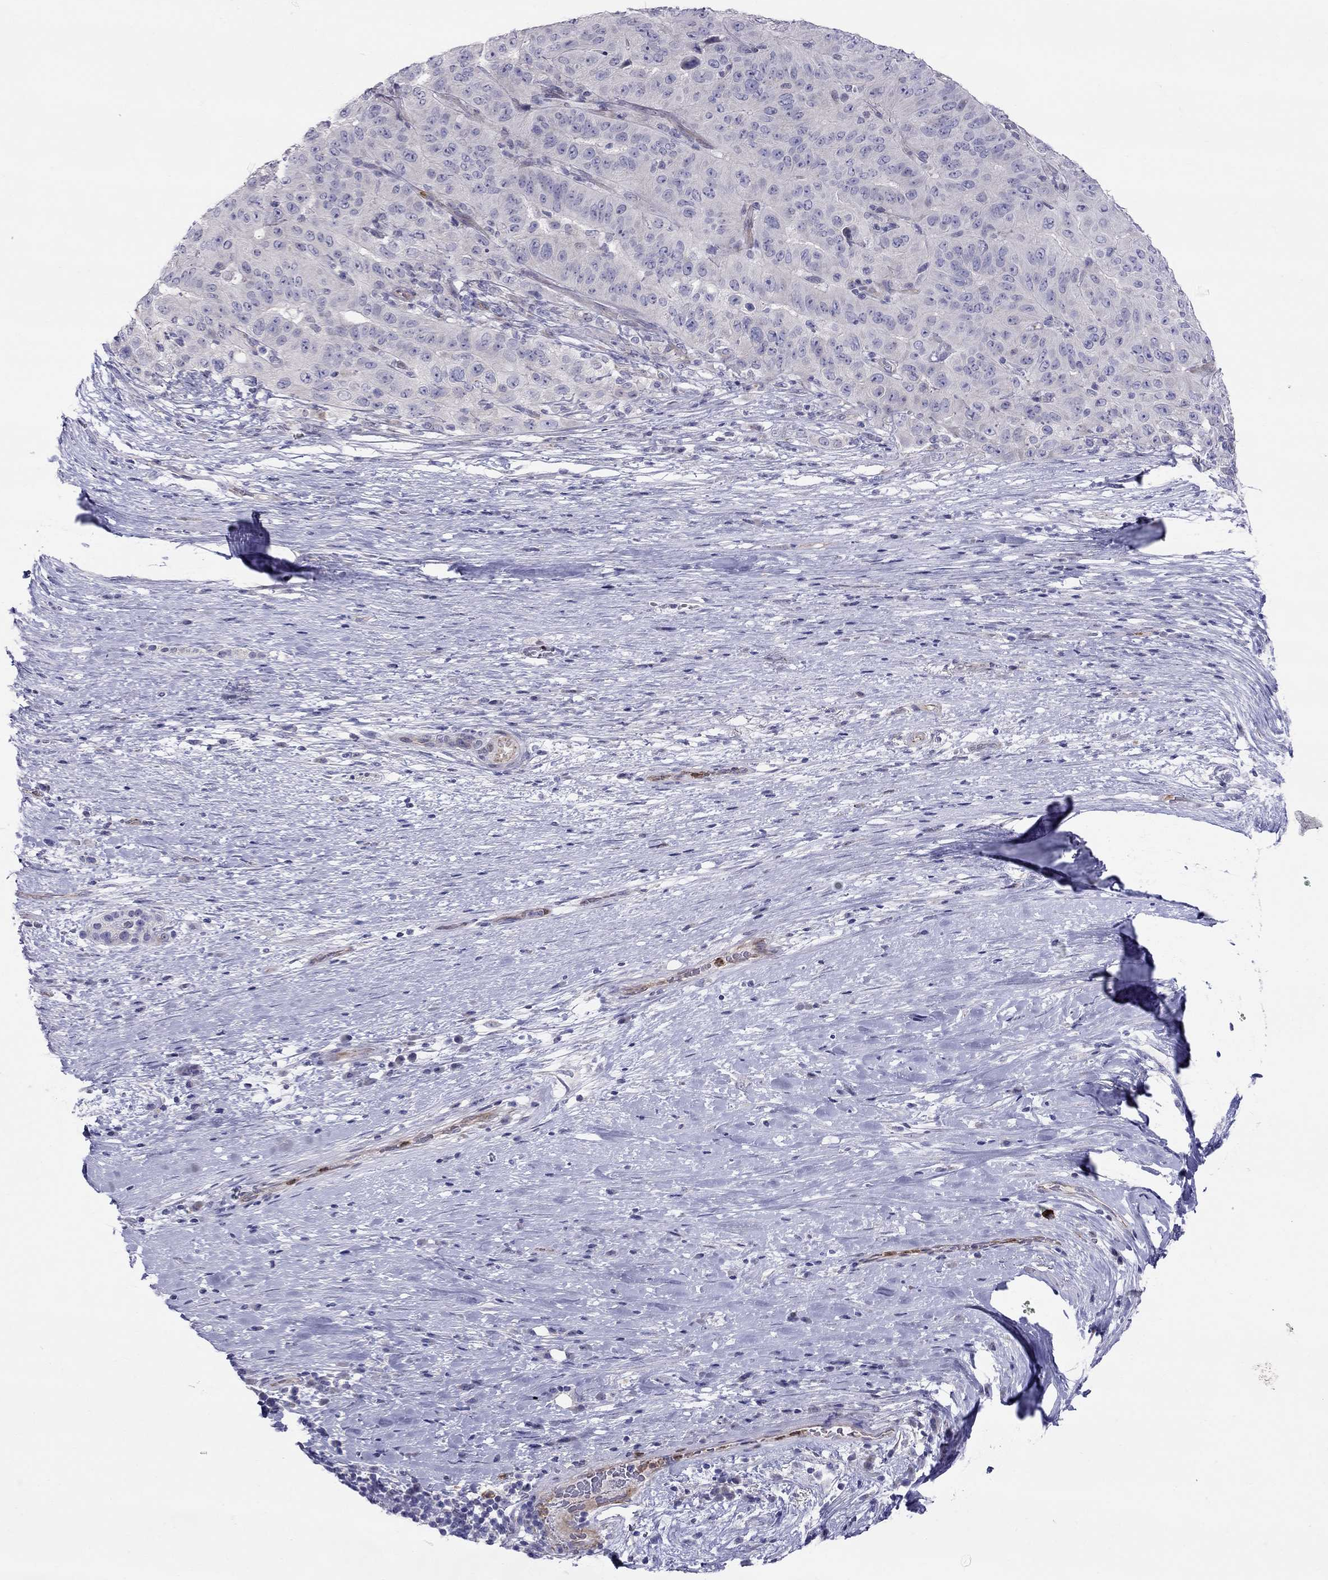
{"staining": {"intensity": "negative", "quantity": "none", "location": "none"}, "tissue": "pancreatic cancer", "cell_type": "Tumor cells", "image_type": "cancer", "snomed": [{"axis": "morphology", "description": "Adenocarcinoma, NOS"}, {"axis": "topography", "description": "Pancreas"}], "caption": "This is an immunohistochemistry (IHC) image of human pancreatic cancer (adenocarcinoma). There is no positivity in tumor cells.", "gene": "SPINT4", "patient": {"sex": "male", "age": 63}}